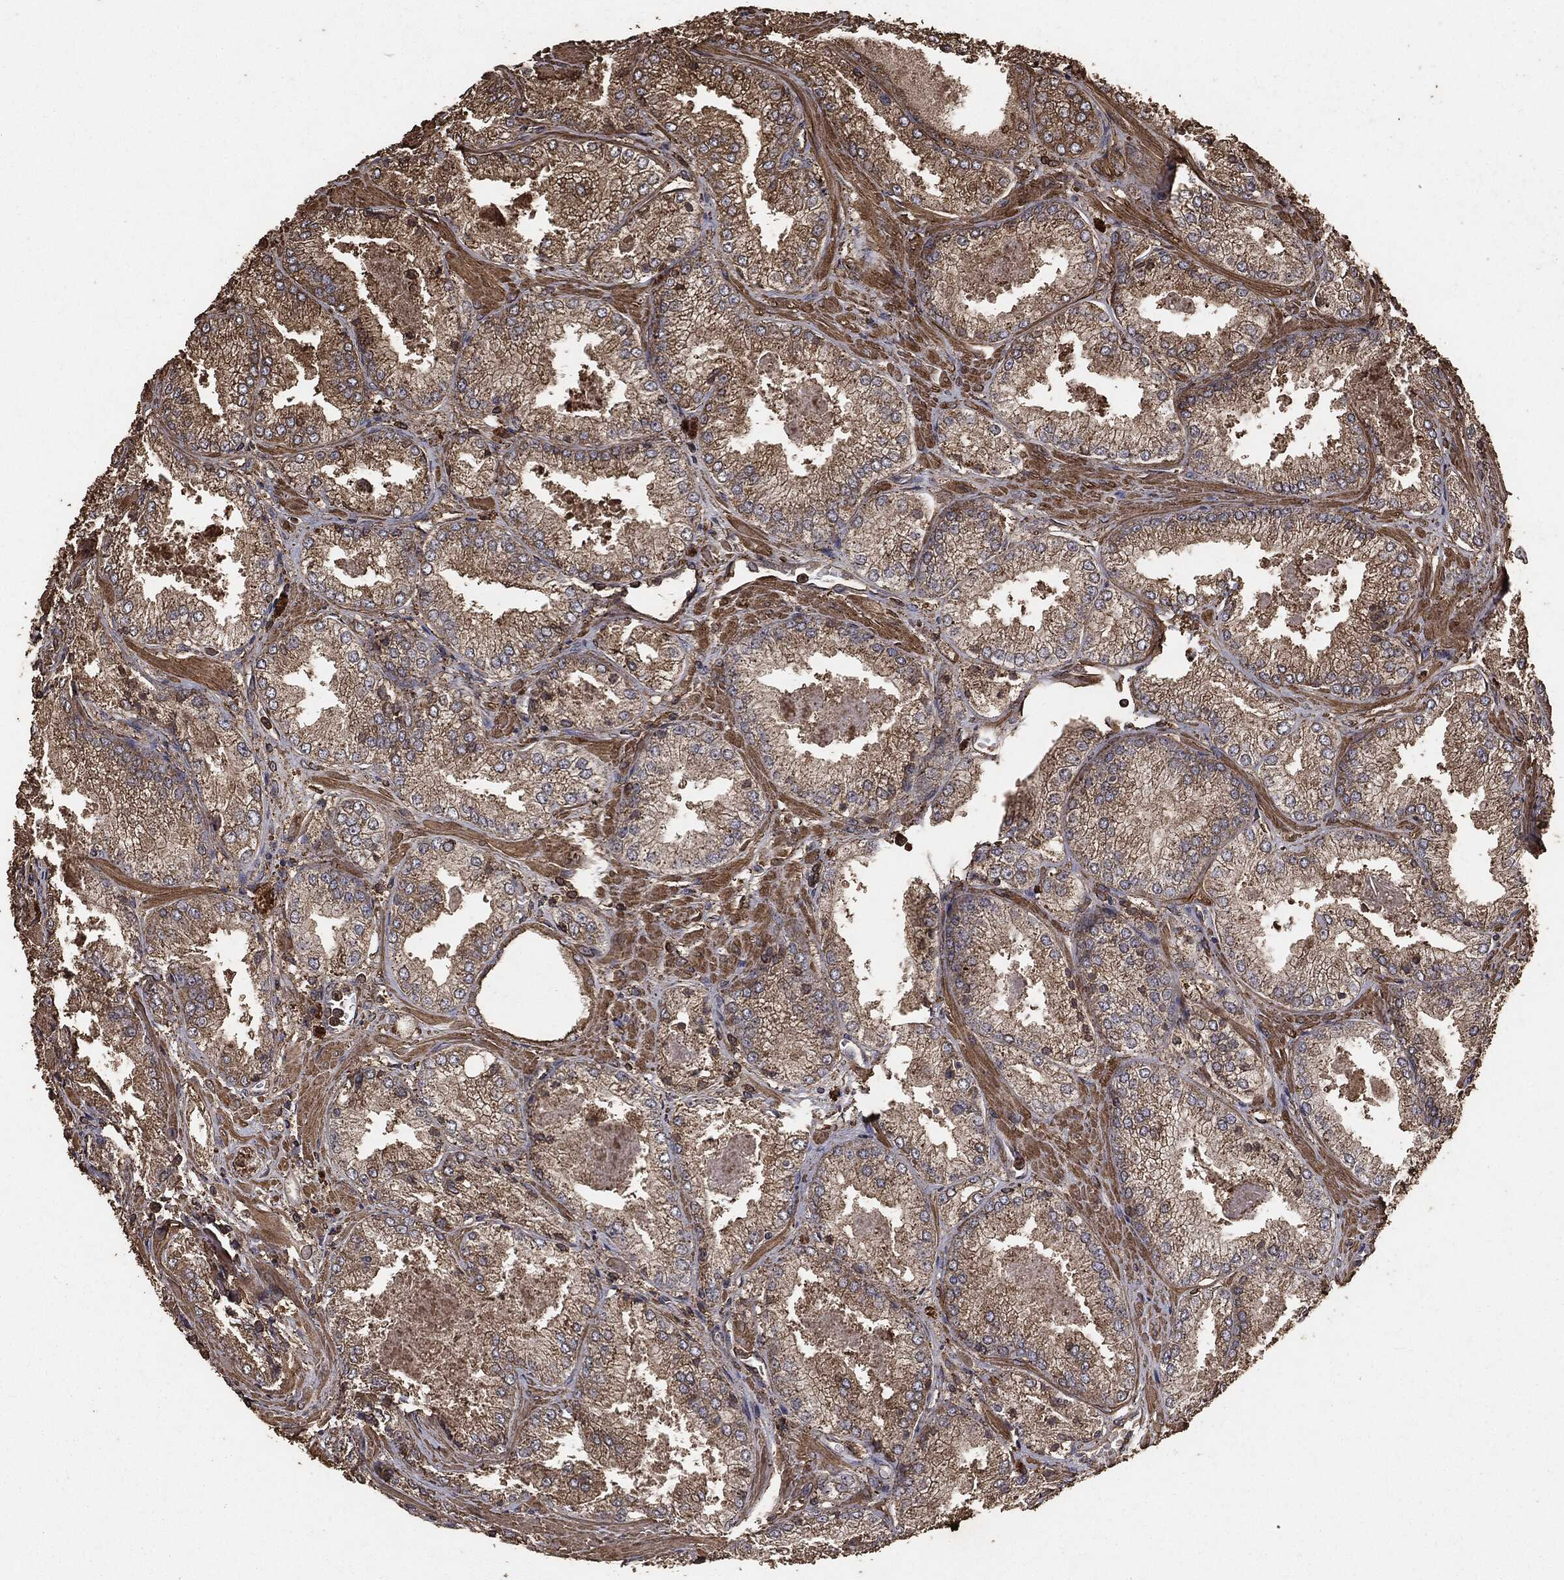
{"staining": {"intensity": "weak", "quantity": ">75%", "location": "cytoplasmic/membranous"}, "tissue": "prostate cancer", "cell_type": "Tumor cells", "image_type": "cancer", "snomed": [{"axis": "morphology", "description": "Adenocarcinoma, Low grade"}, {"axis": "topography", "description": "Prostate"}], "caption": "IHC micrograph of neoplastic tissue: low-grade adenocarcinoma (prostate) stained using immunohistochemistry shows low levels of weak protein expression localized specifically in the cytoplasmic/membranous of tumor cells, appearing as a cytoplasmic/membranous brown color.", "gene": "MTOR", "patient": {"sex": "male", "age": 68}}